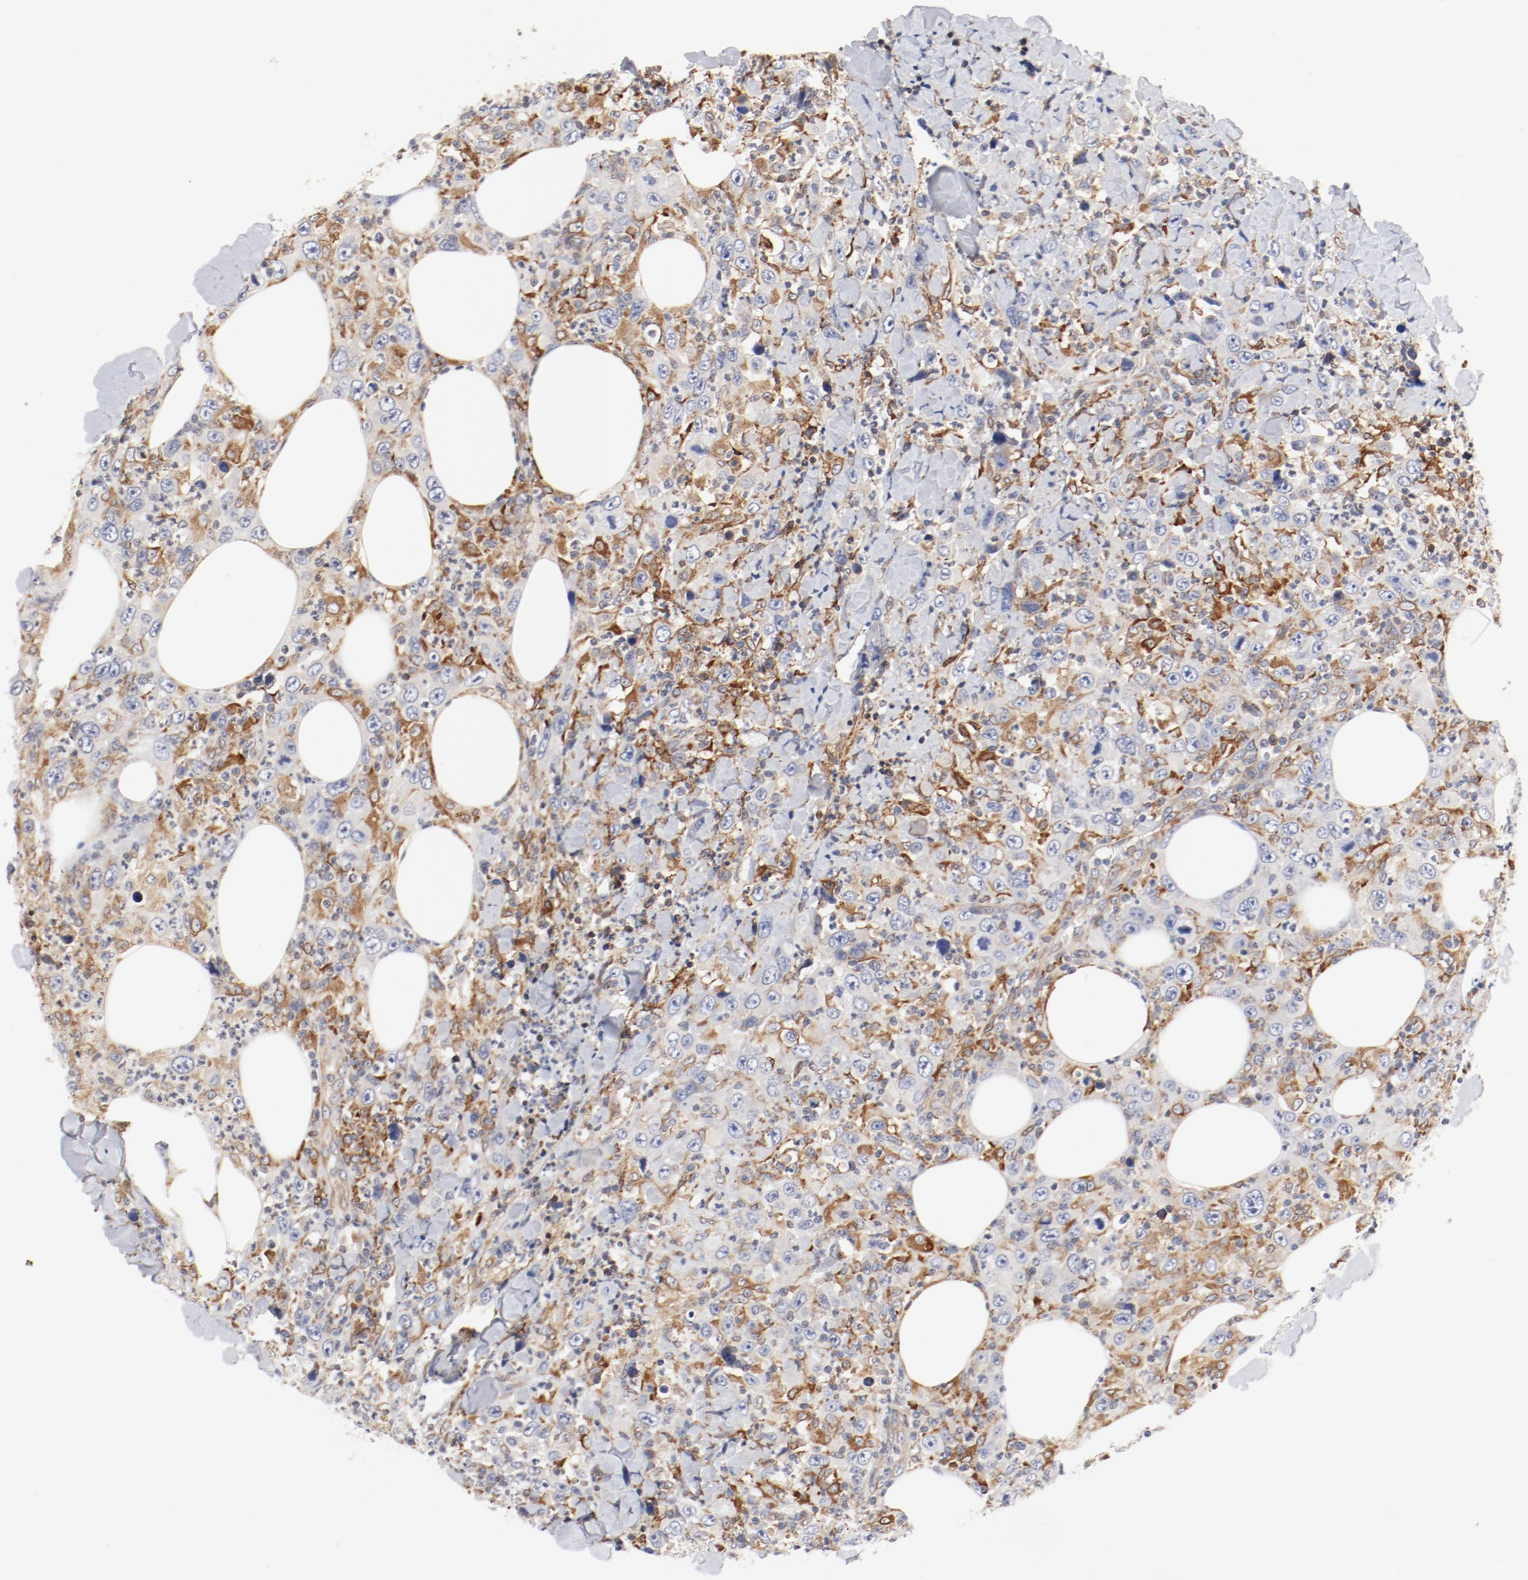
{"staining": {"intensity": "moderate", "quantity": "<25%", "location": "cytoplasmic/membranous"}, "tissue": "thyroid cancer", "cell_type": "Tumor cells", "image_type": "cancer", "snomed": [{"axis": "morphology", "description": "Carcinoma, NOS"}, {"axis": "topography", "description": "Thyroid gland"}], "caption": "A brown stain highlights moderate cytoplasmic/membranous expression of a protein in human thyroid carcinoma tumor cells.", "gene": "PDPK1", "patient": {"sex": "female", "age": 77}}